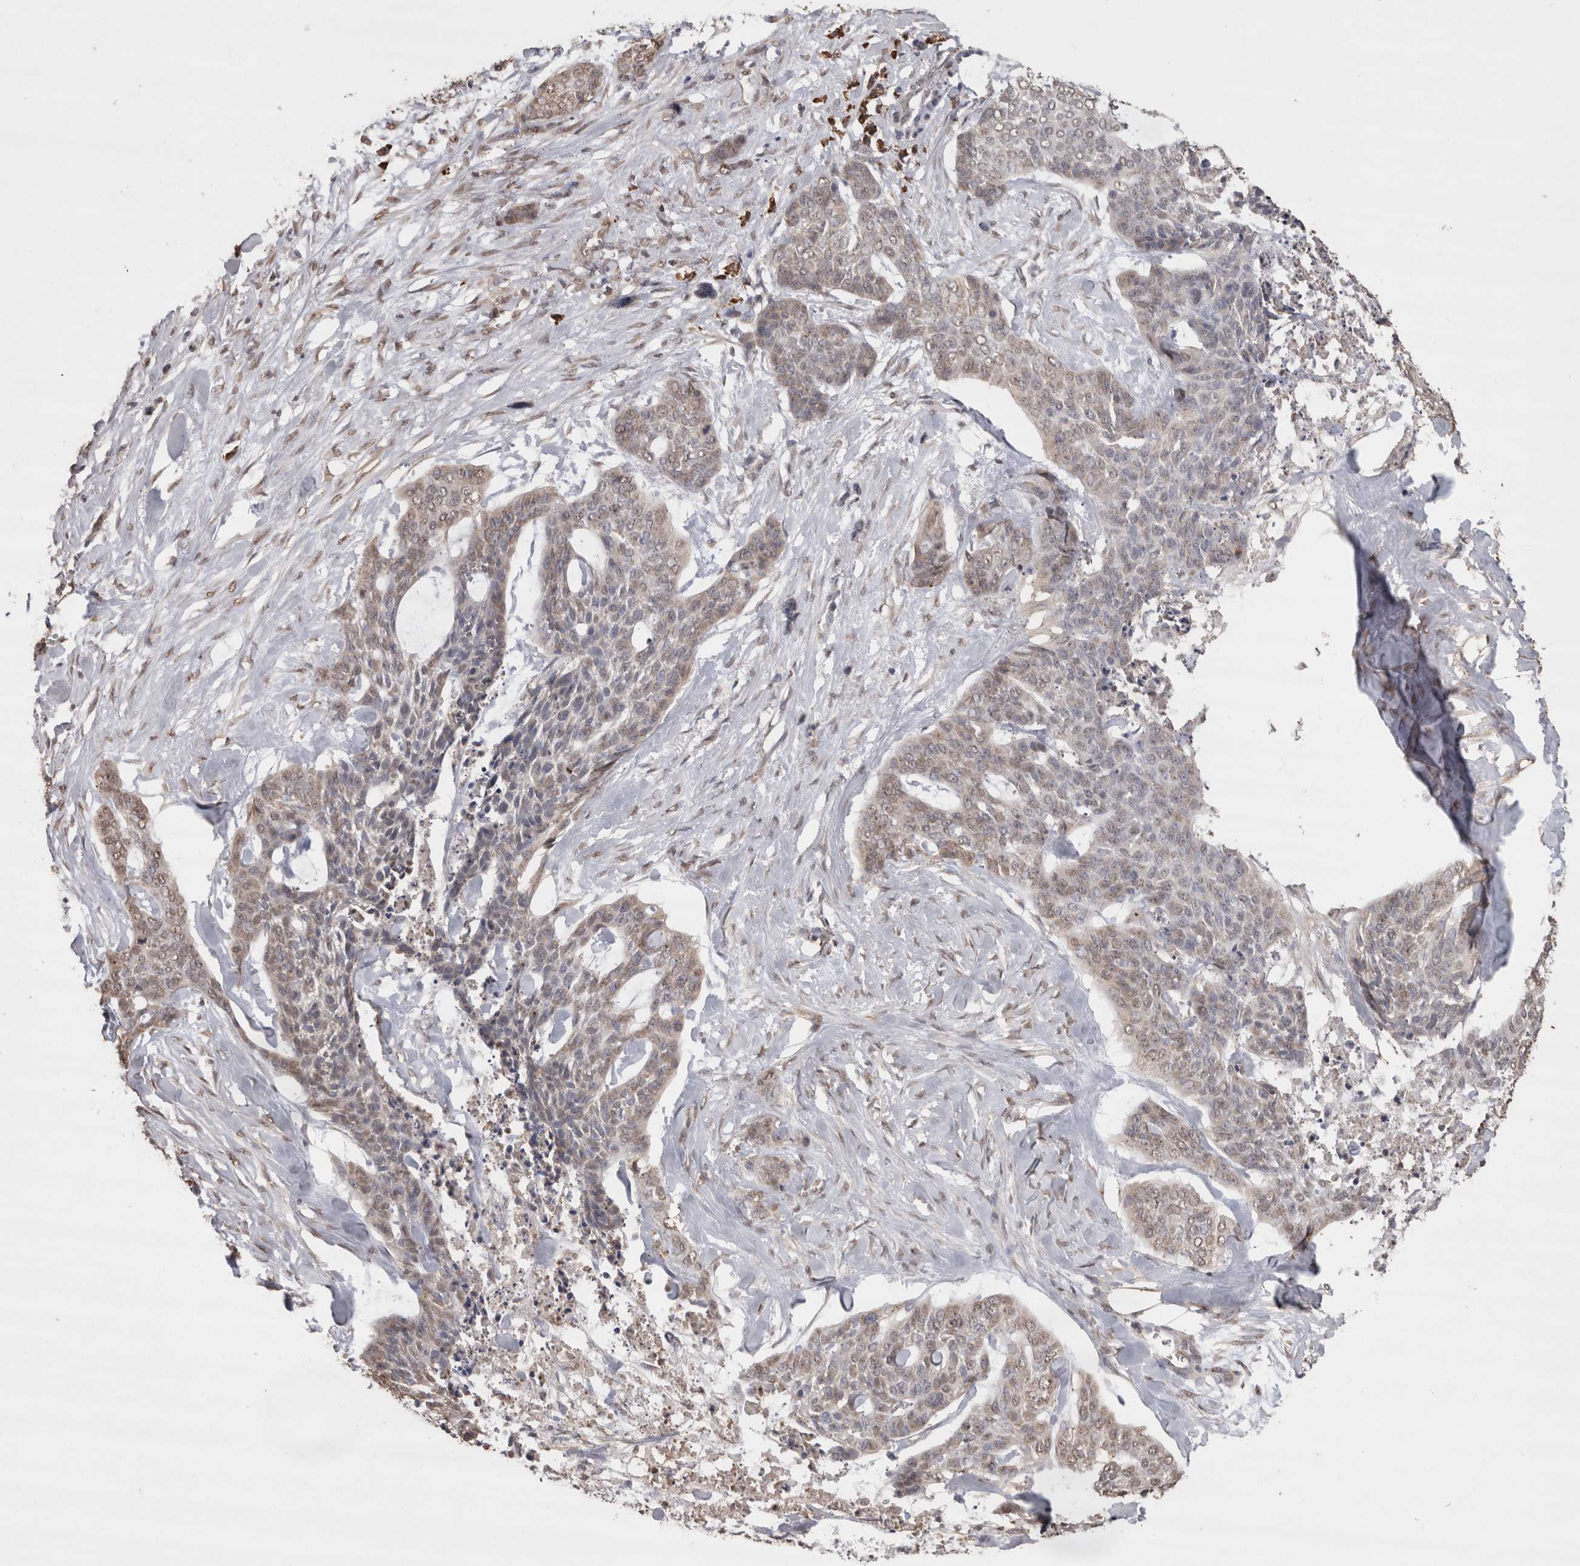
{"staining": {"intensity": "weak", "quantity": ">75%", "location": "cytoplasmic/membranous,nuclear"}, "tissue": "skin cancer", "cell_type": "Tumor cells", "image_type": "cancer", "snomed": [{"axis": "morphology", "description": "Basal cell carcinoma"}, {"axis": "topography", "description": "Skin"}], "caption": "Approximately >75% of tumor cells in basal cell carcinoma (skin) exhibit weak cytoplasmic/membranous and nuclear protein positivity as visualized by brown immunohistochemical staining.", "gene": "CRELD2", "patient": {"sex": "female", "age": 64}}